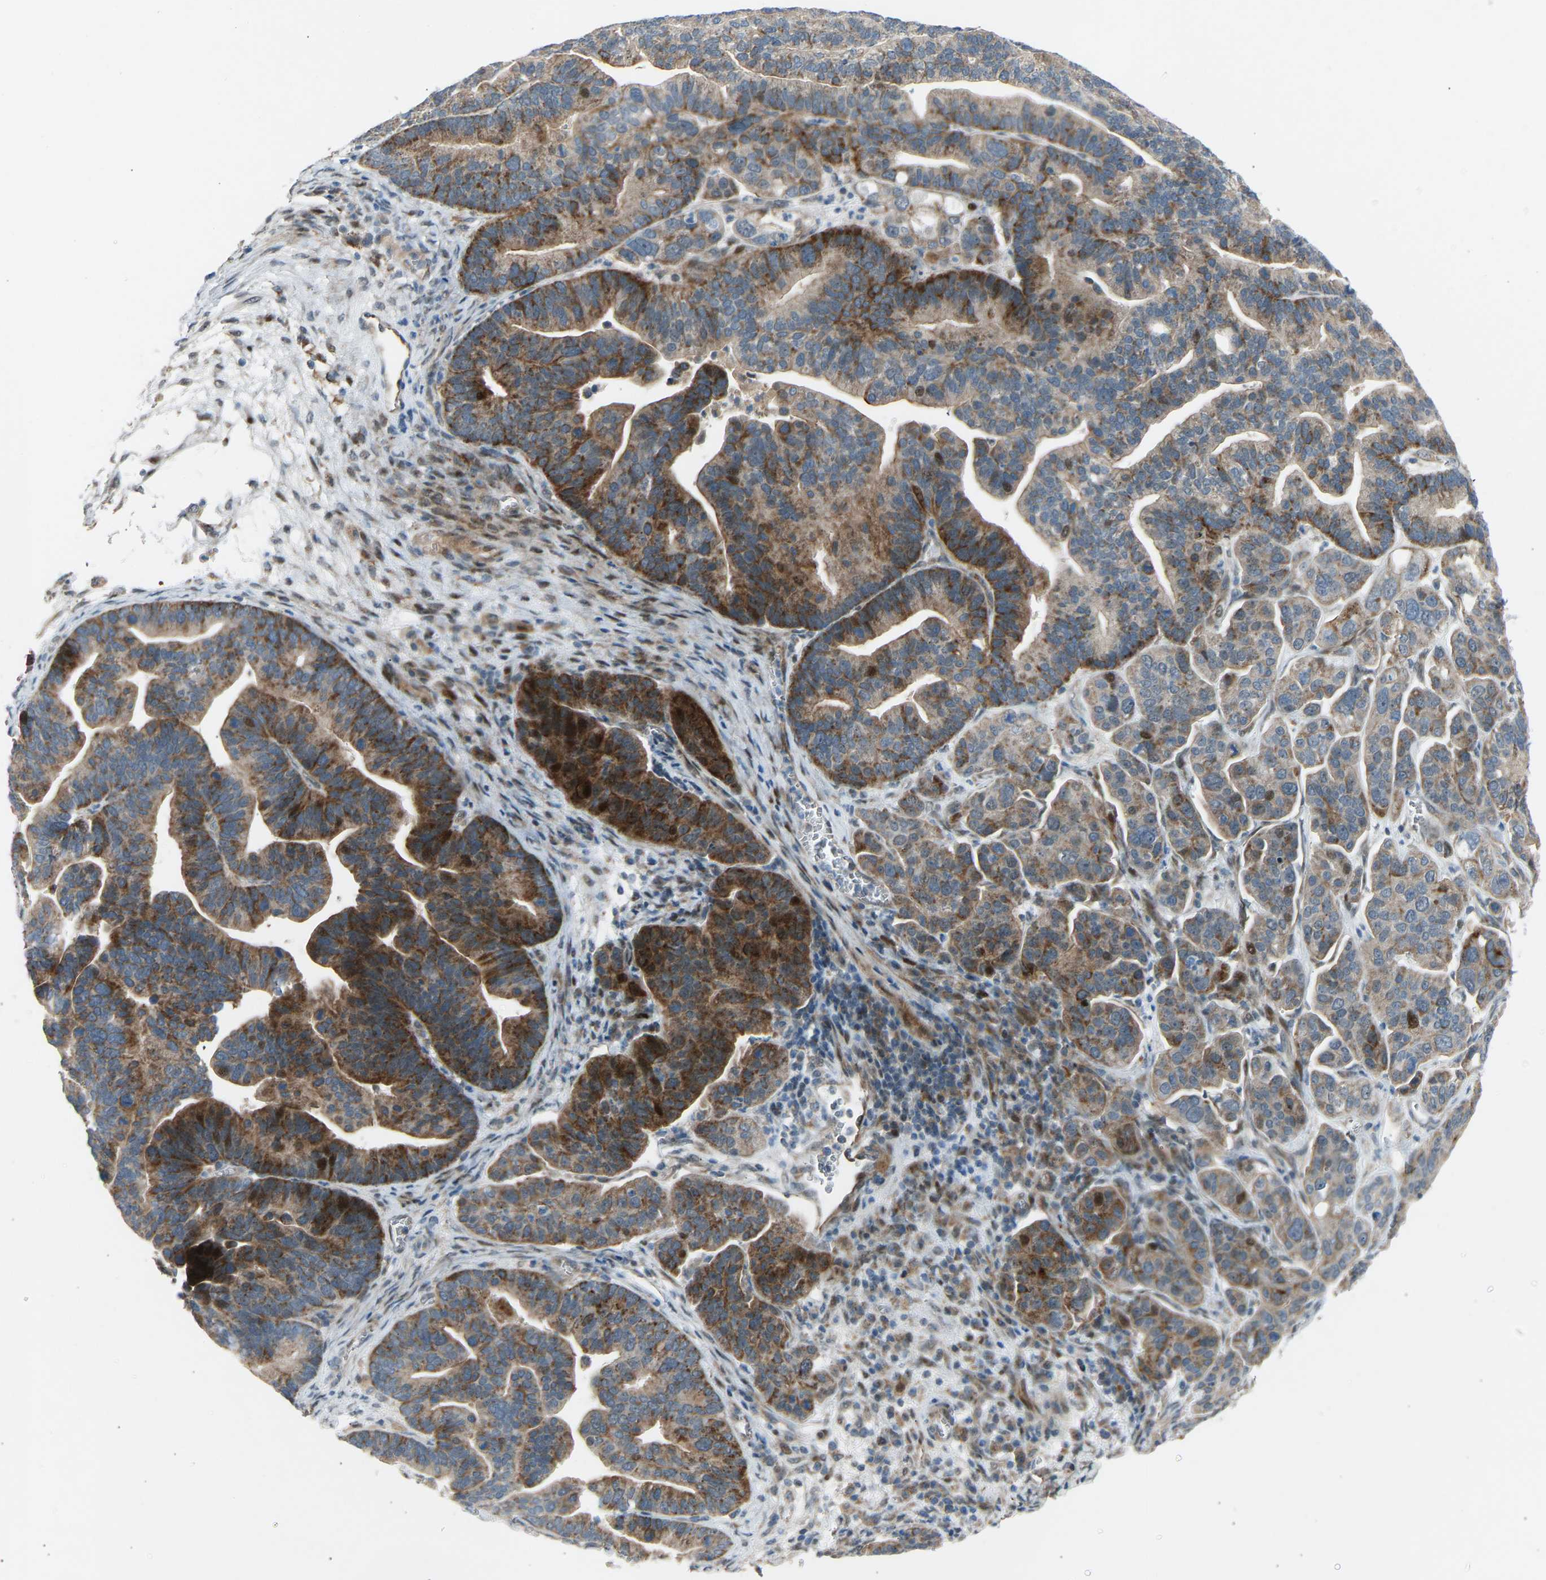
{"staining": {"intensity": "moderate", "quantity": ">75%", "location": "cytoplasmic/membranous"}, "tissue": "ovarian cancer", "cell_type": "Tumor cells", "image_type": "cancer", "snomed": [{"axis": "morphology", "description": "Cystadenocarcinoma, serous, NOS"}, {"axis": "topography", "description": "Ovary"}], "caption": "A micrograph showing moderate cytoplasmic/membranous staining in about >75% of tumor cells in ovarian cancer (serous cystadenocarcinoma), as visualized by brown immunohistochemical staining.", "gene": "VPS41", "patient": {"sex": "female", "age": 56}}